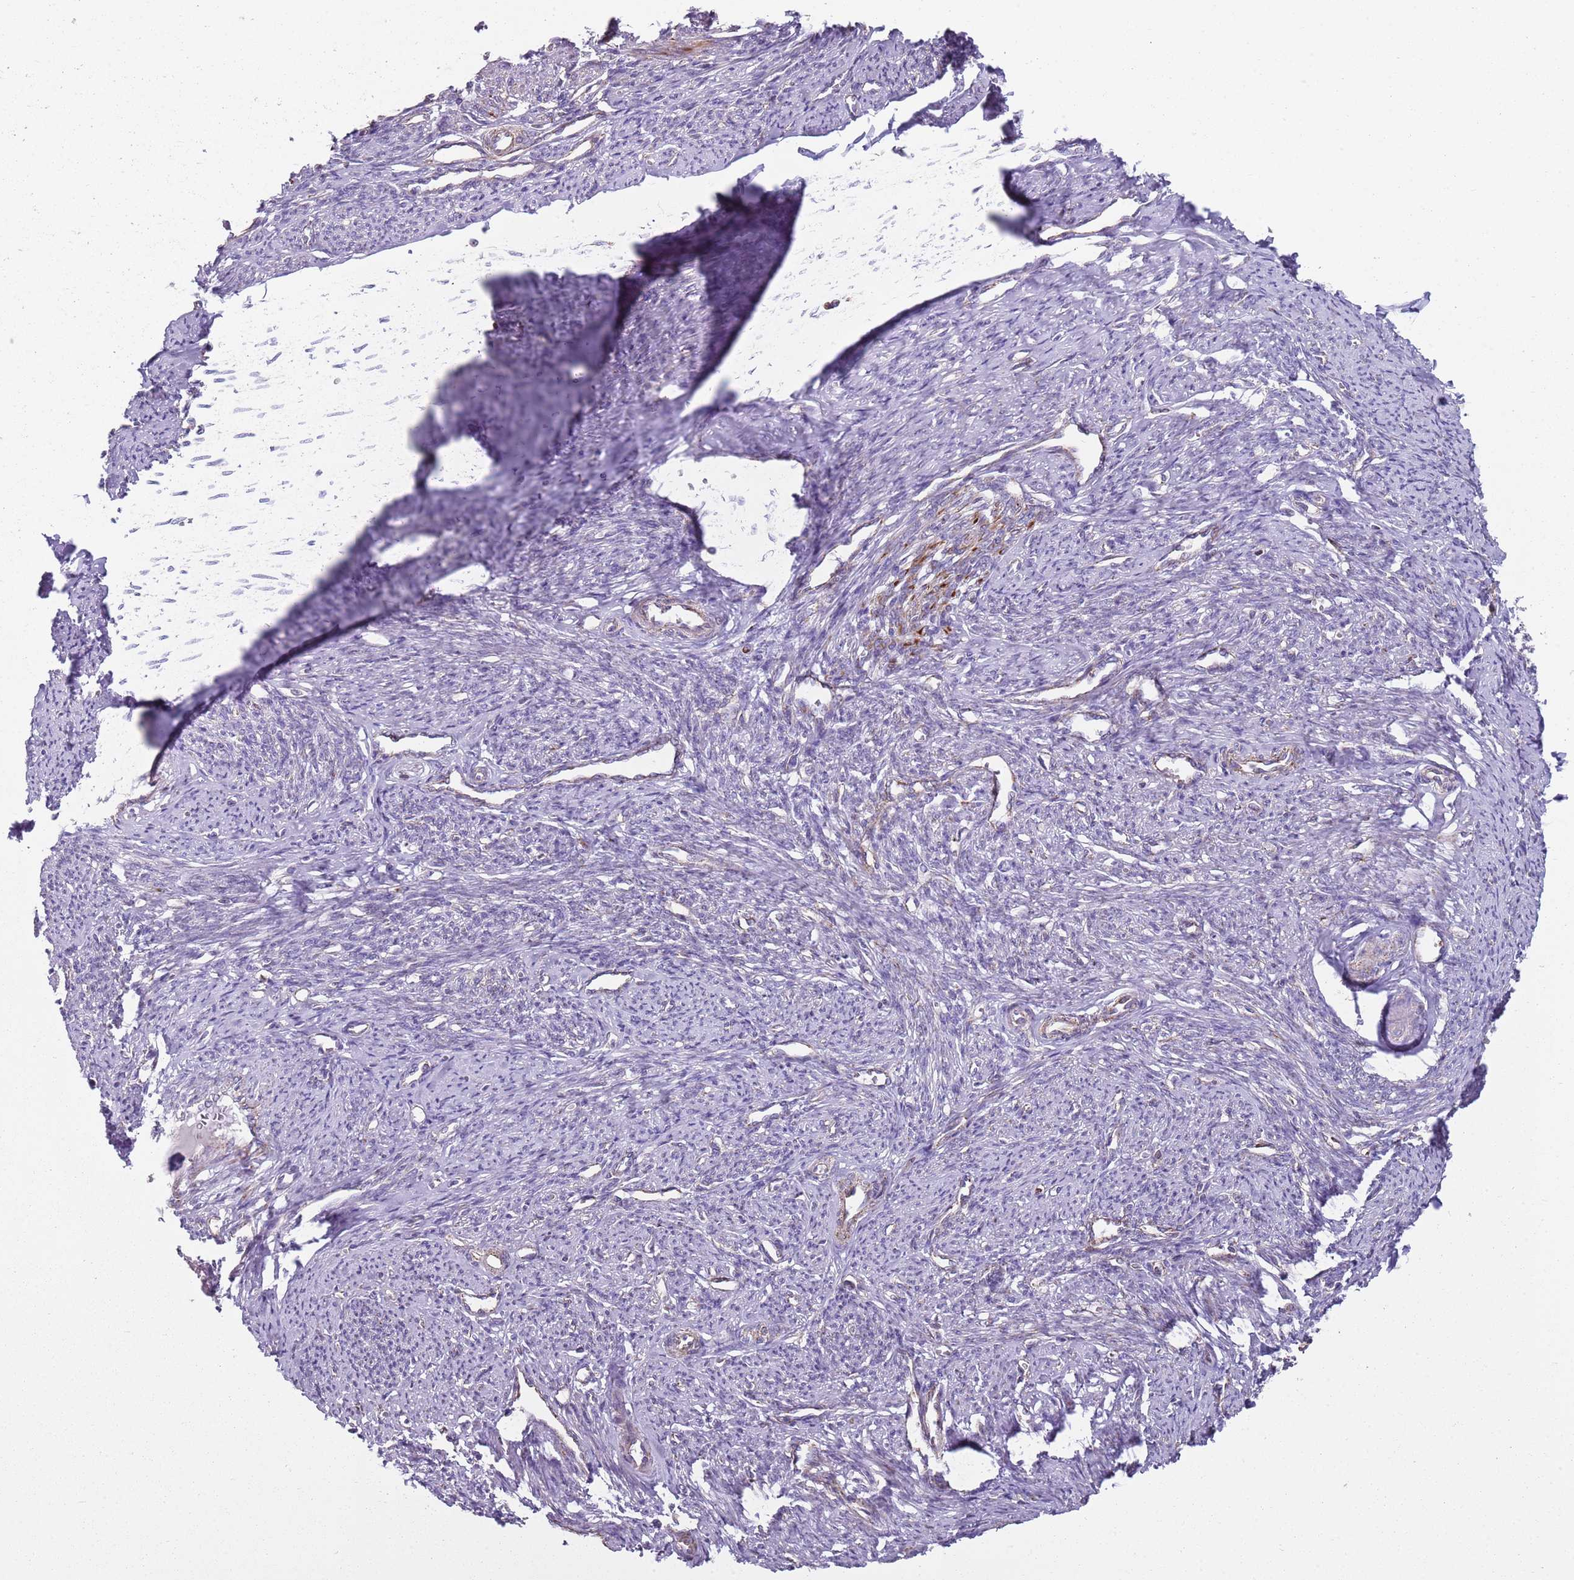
{"staining": {"intensity": "moderate", "quantity": "25%-75%", "location": "cytoplasmic/membranous"}, "tissue": "smooth muscle", "cell_type": "Smooth muscle cells", "image_type": "normal", "snomed": [{"axis": "morphology", "description": "Normal tissue, NOS"}, {"axis": "topography", "description": "Smooth muscle"}, {"axis": "topography", "description": "Uterus"}], "caption": "A micrograph of smooth muscle stained for a protein demonstrates moderate cytoplasmic/membranous brown staining in smooth muscle cells.", "gene": "GAS8", "patient": {"sex": "female", "age": 59}}